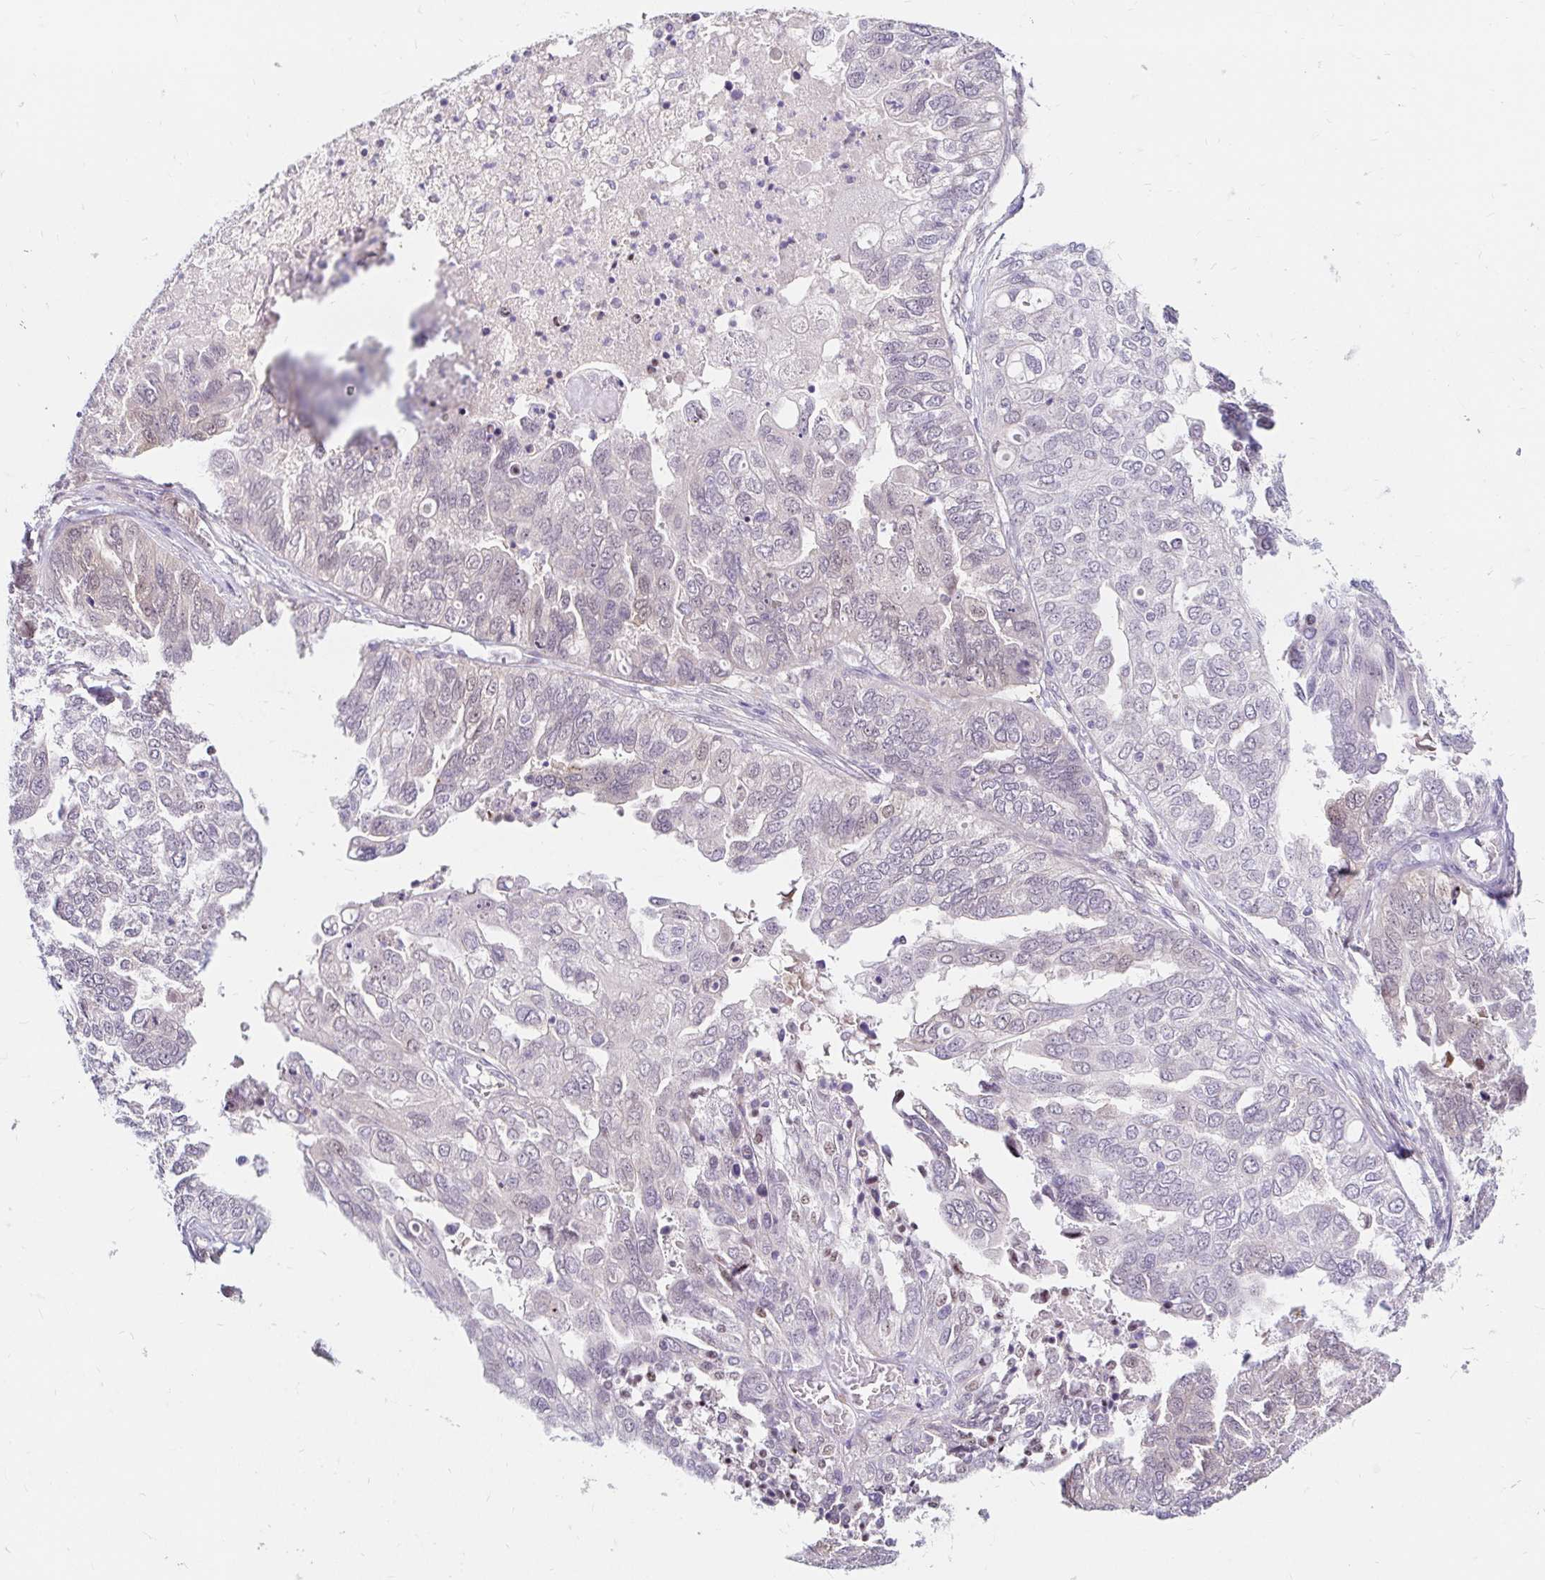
{"staining": {"intensity": "negative", "quantity": "none", "location": "none"}, "tissue": "ovarian cancer", "cell_type": "Tumor cells", "image_type": "cancer", "snomed": [{"axis": "morphology", "description": "Cystadenocarcinoma, serous, NOS"}, {"axis": "topography", "description": "Ovary"}], "caption": "Human ovarian serous cystadenocarcinoma stained for a protein using immunohistochemistry exhibits no expression in tumor cells.", "gene": "GUCY1A1", "patient": {"sex": "female", "age": 53}}